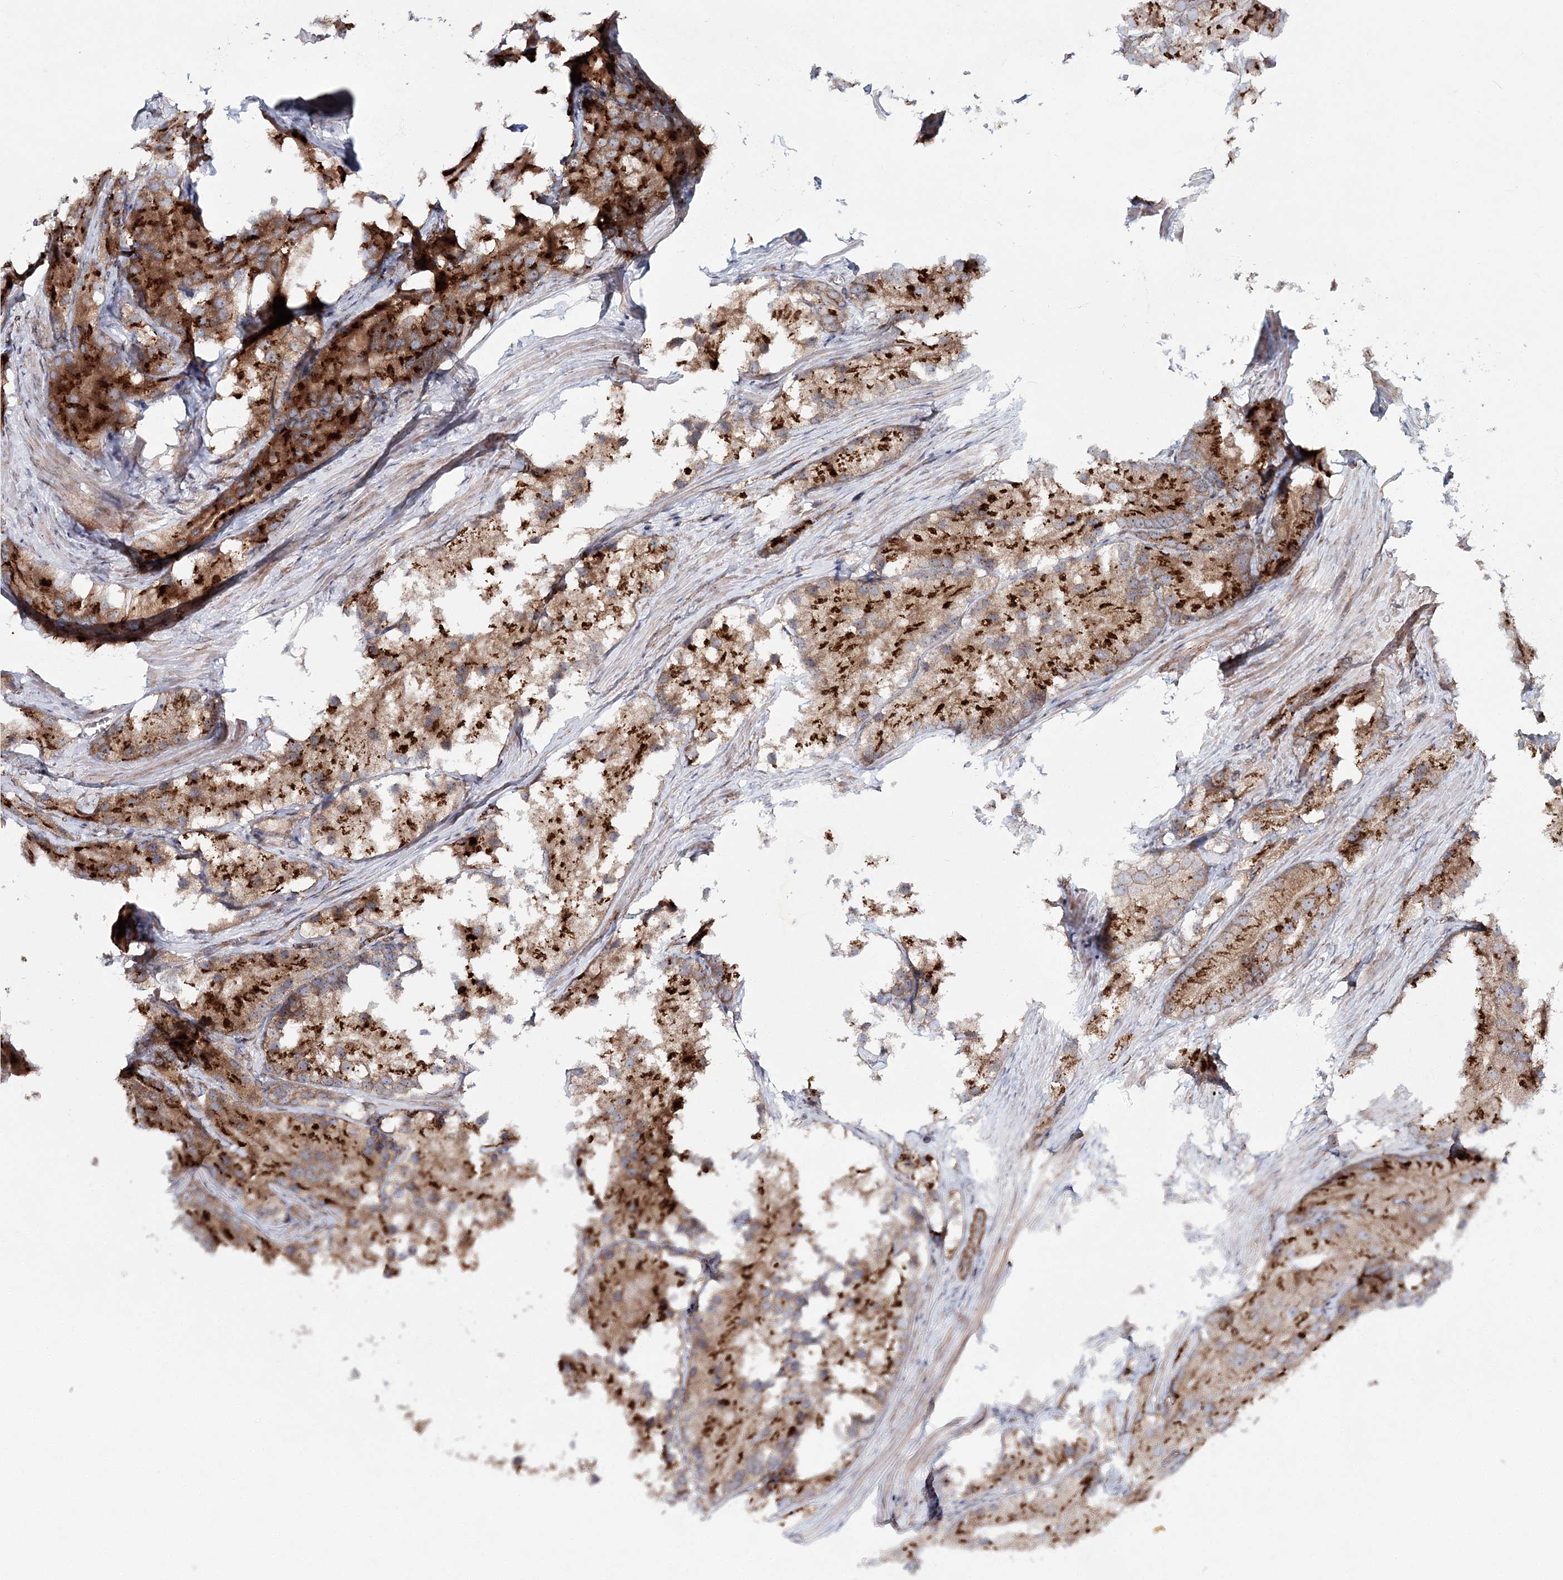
{"staining": {"intensity": "strong", "quantity": ">75%", "location": "cytoplasmic/membranous"}, "tissue": "prostate cancer", "cell_type": "Tumor cells", "image_type": "cancer", "snomed": [{"axis": "morphology", "description": "Adenocarcinoma, Low grade"}, {"axis": "topography", "description": "Prostate"}], "caption": "Protein staining of prostate cancer (adenocarcinoma (low-grade)) tissue demonstrates strong cytoplasmic/membranous staining in about >75% of tumor cells. The protein of interest is shown in brown color, while the nuclei are stained blue.", "gene": "NBAS", "patient": {"sex": "male", "age": 69}}